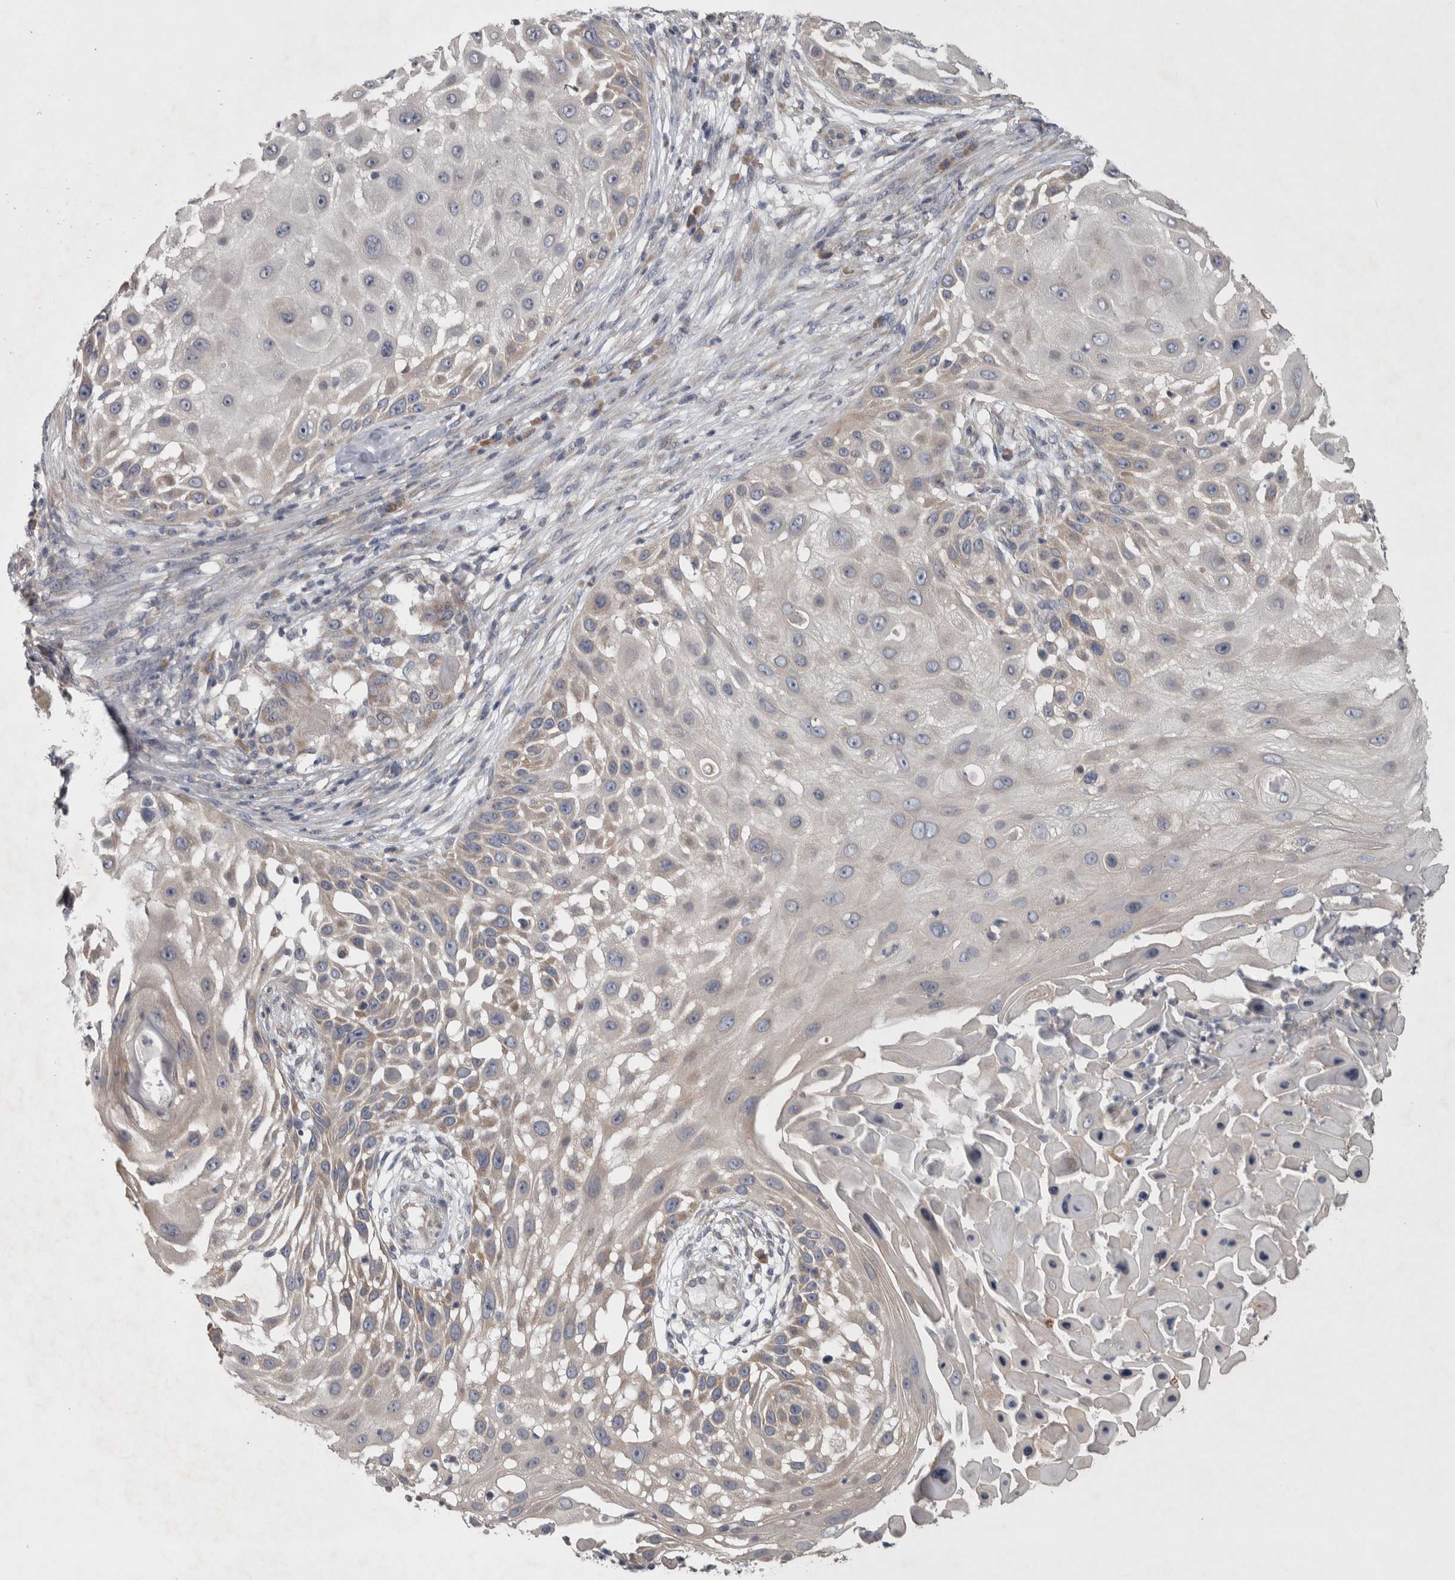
{"staining": {"intensity": "weak", "quantity": "<25%", "location": "cytoplasmic/membranous"}, "tissue": "skin cancer", "cell_type": "Tumor cells", "image_type": "cancer", "snomed": [{"axis": "morphology", "description": "Squamous cell carcinoma, NOS"}, {"axis": "topography", "description": "Skin"}], "caption": "Tumor cells show no significant protein expression in skin squamous cell carcinoma.", "gene": "SRP68", "patient": {"sex": "female", "age": 44}}